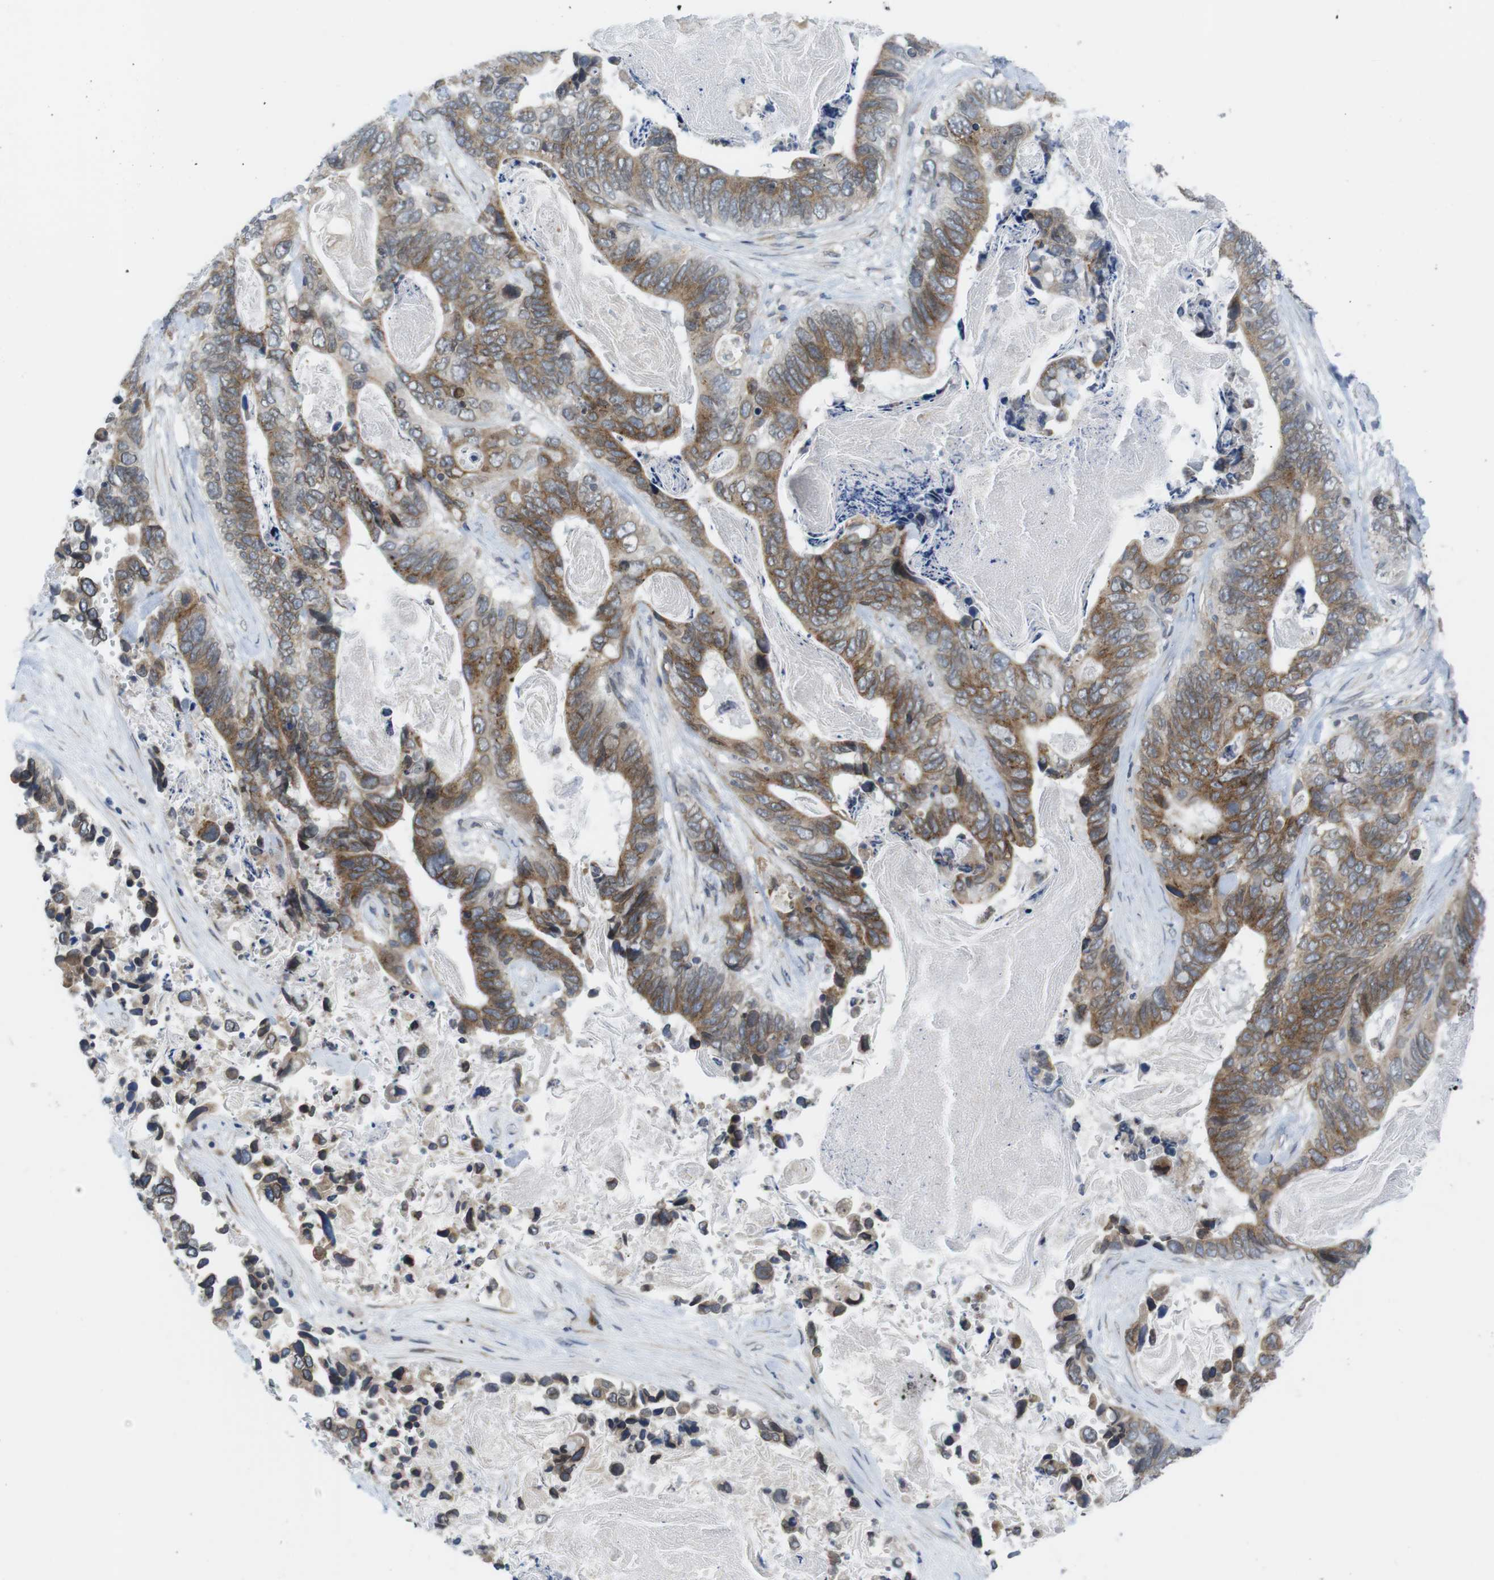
{"staining": {"intensity": "moderate", "quantity": "25%-75%", "location": "cytoplasmic/membranous"}, "tissue": "stomach cancer", "cell_type": "Tumor cells", "image_type": "cancer", "snomed": [{"axis": "morphology", "description": "Adenocarcinoma, NOS"}, {"axis": "topography", "description": "Stomach"}], "caption": "Moderate cytoplasmic/membranous expression for a protein is appreciated in approximately 25%-75% of tumor cells of adenocarcinoma (stomach) using IHC.", "gene": "ERGIC3", "patient": {"sex": "female", "age": 89}}